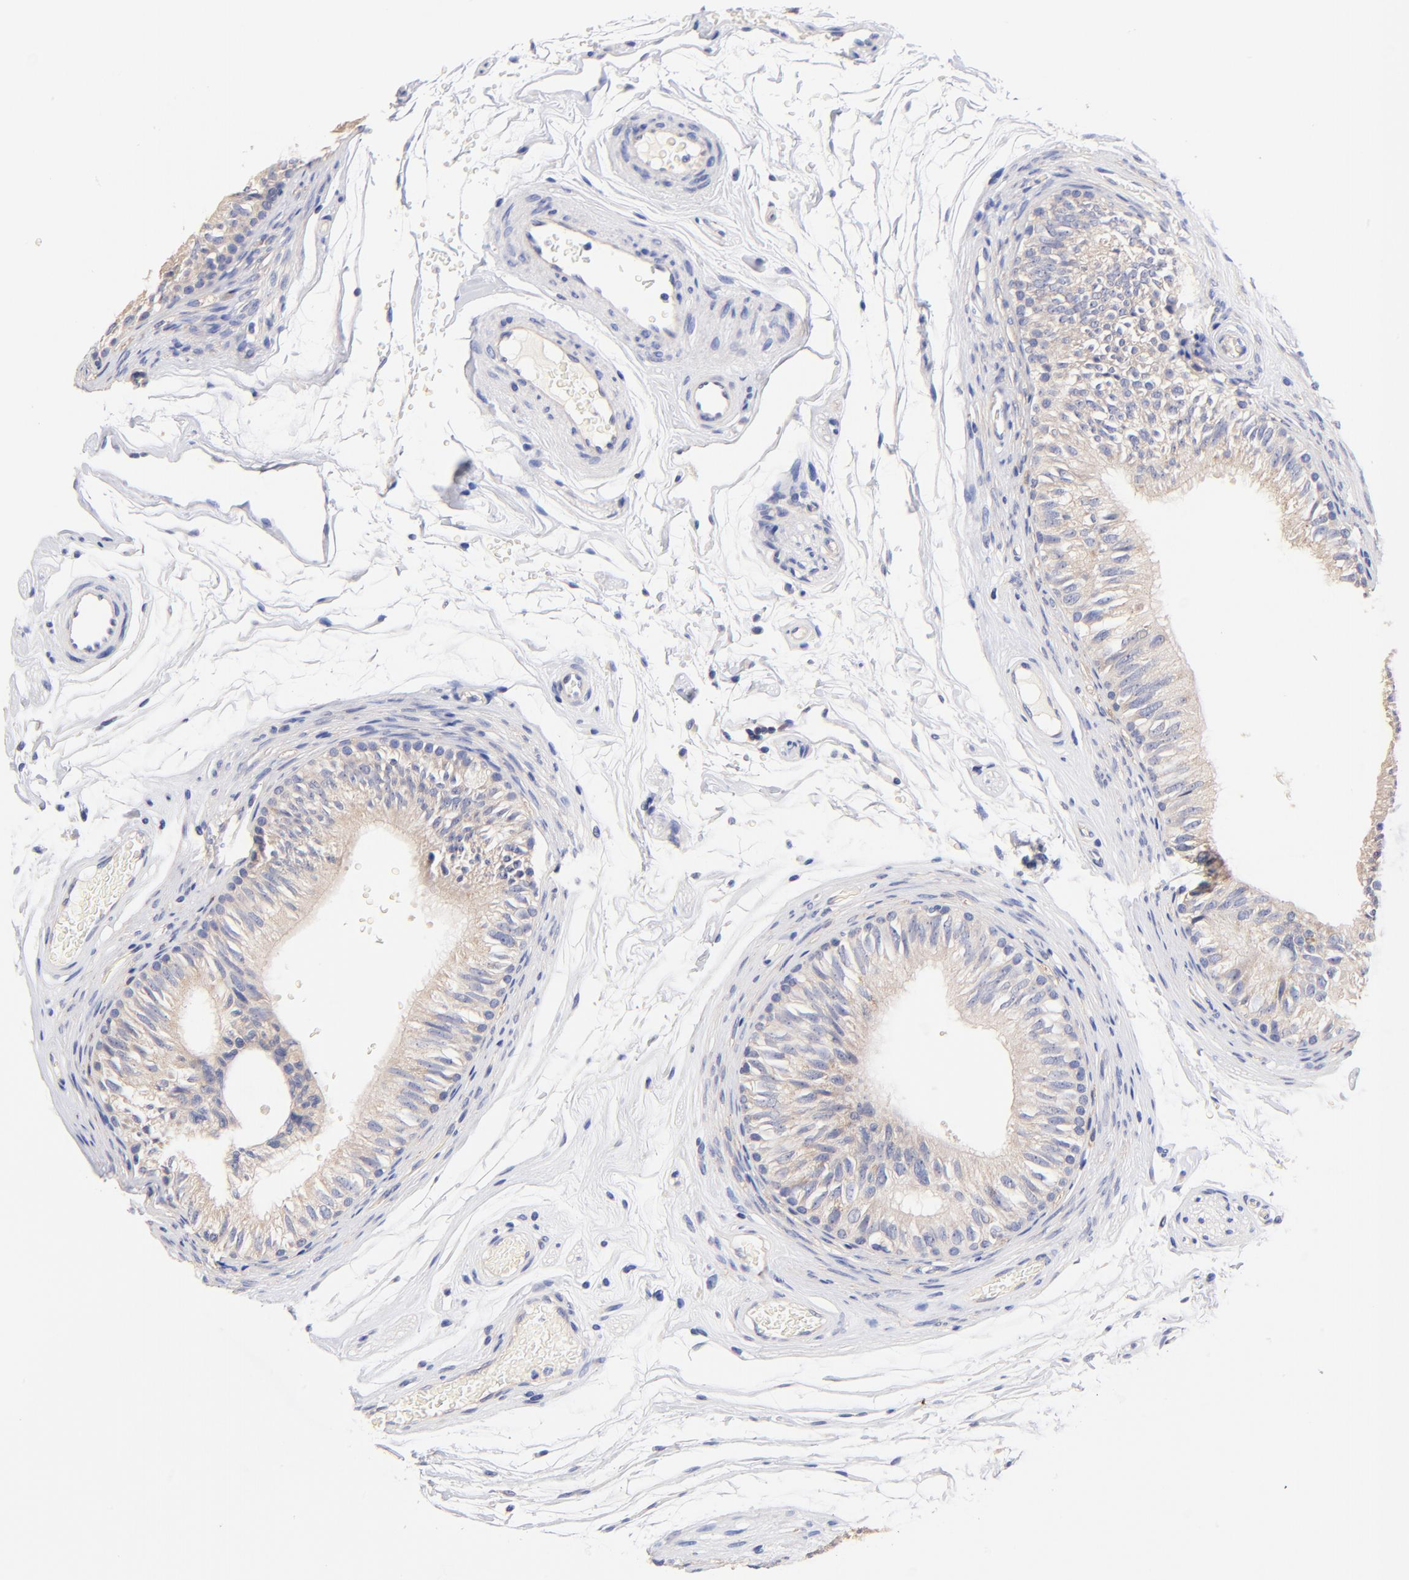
{"staining": {"intensity": "weak", "quantity": ">75%", "location": "cytoplasmic/membranous"}, "tissue": "epididymis", "cell_type": "Glandular cells", "image_type": "normal", "snomed": [{"axis": "morphology", "description": "Normal tissue, NOS"}, {"axis": "topography", "description": "Testis"}, {"axis": "topography", "description": "Epididymis"}], "caption": "Weak cytoplasmic/membranous expression is appreciated in about >75% of glandular cells in normal epididymis. The staining was performed using DAB (3,3'-diaminobenzidine) to visualize the protein expression in brown, while the nuclei were stained in blue with hematoxylin (Magnification: 20x).", "gene": "TNFRSF13C", "patient": {"sex": "male", "age": 36}}